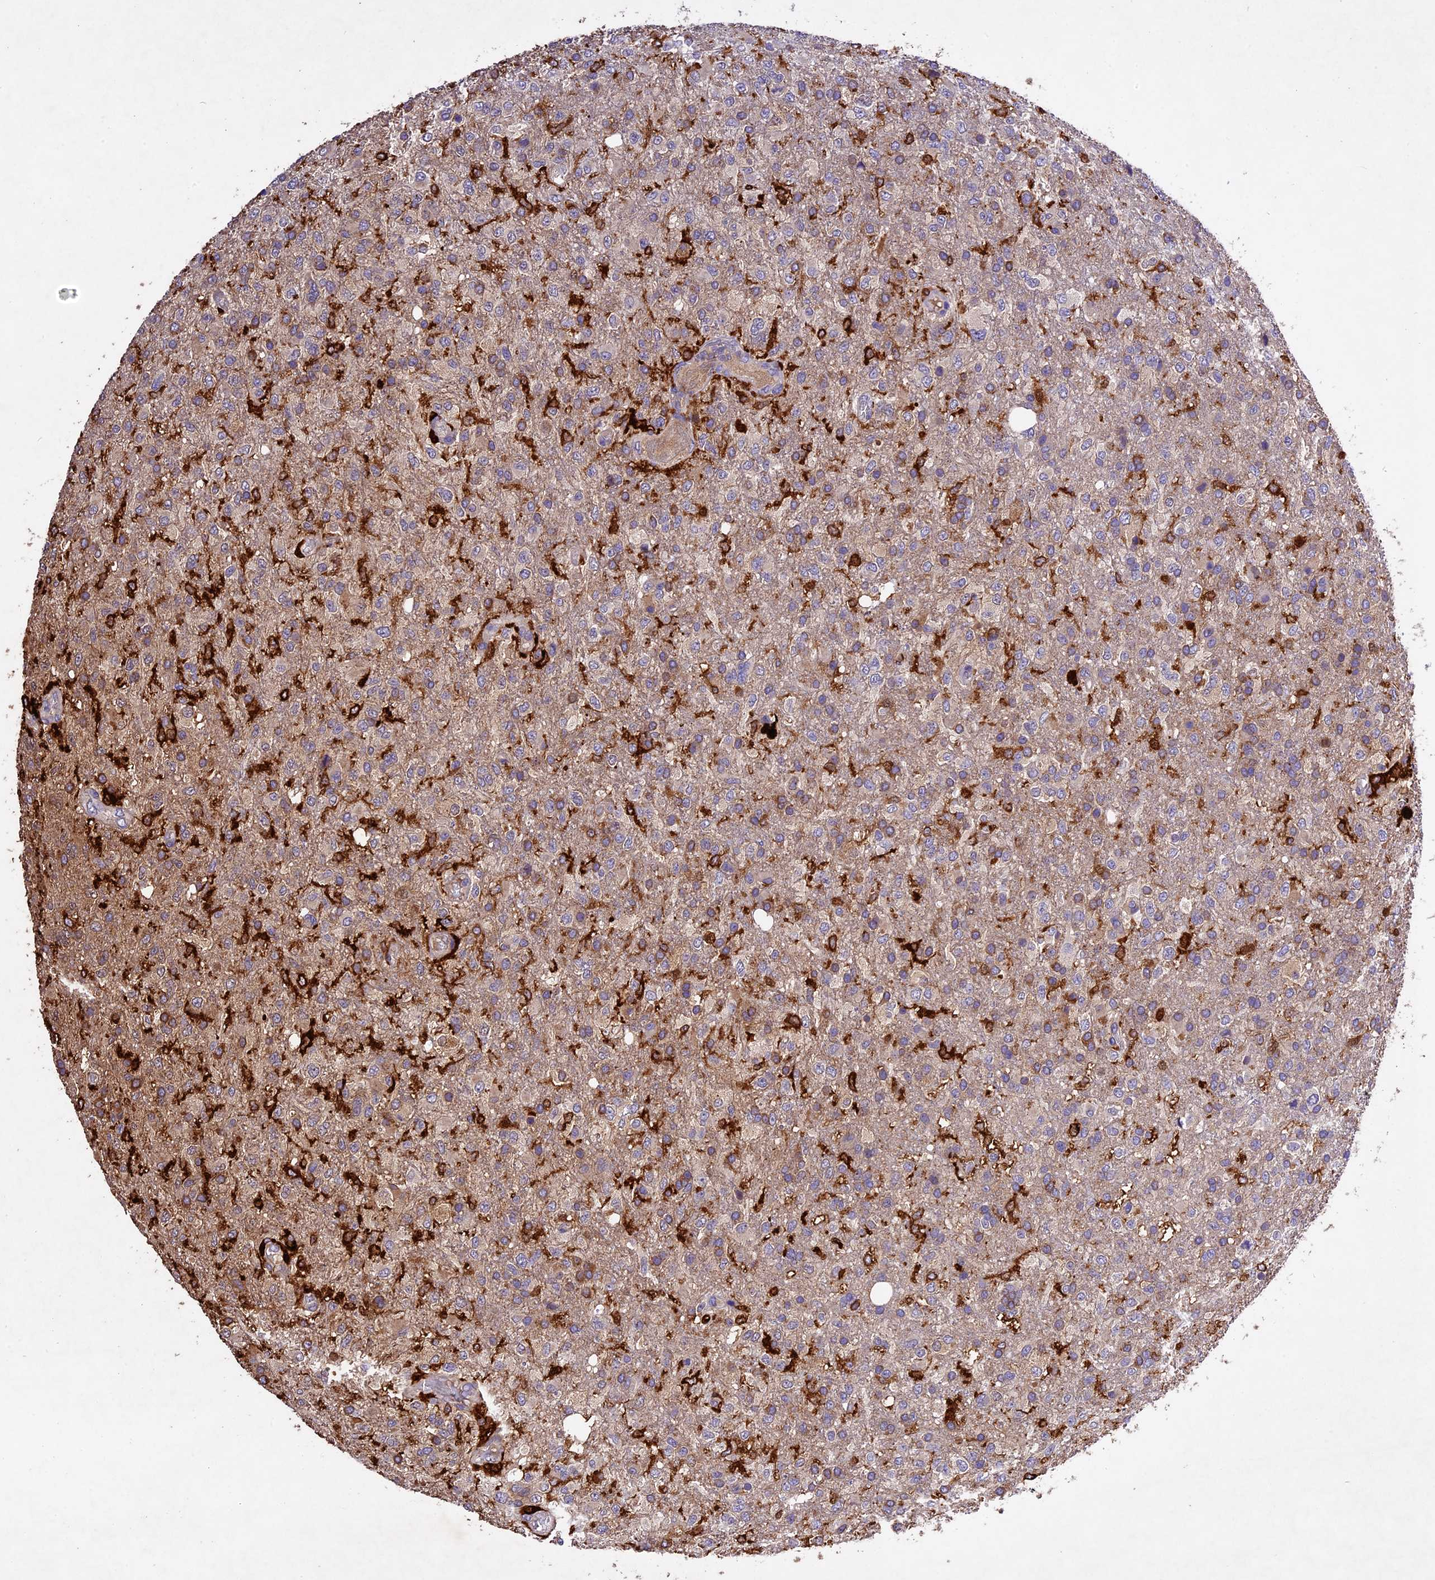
{"staining": {"intensity": "moderate", "quantity": "<25%", "location": "cytoplasmic/membranous,nuclear"}, "tissue": "glioma", "cell_type": "Tumor cells", "image_type": "cancer", "snomed": [{"axis": "morphology", "description": "Glioma, malignant, High grade"}, {"axis": "topography", "description": "Brain"}], "caption": "Brown immunohistochemical staining in human malignant high-grade glioma exhibits moderate cytoplasmic/membranous and nuclear expression in about <25% of tumor cells.", "gene": "CILP2", "patient": {"sex": "female", "age": 74}}